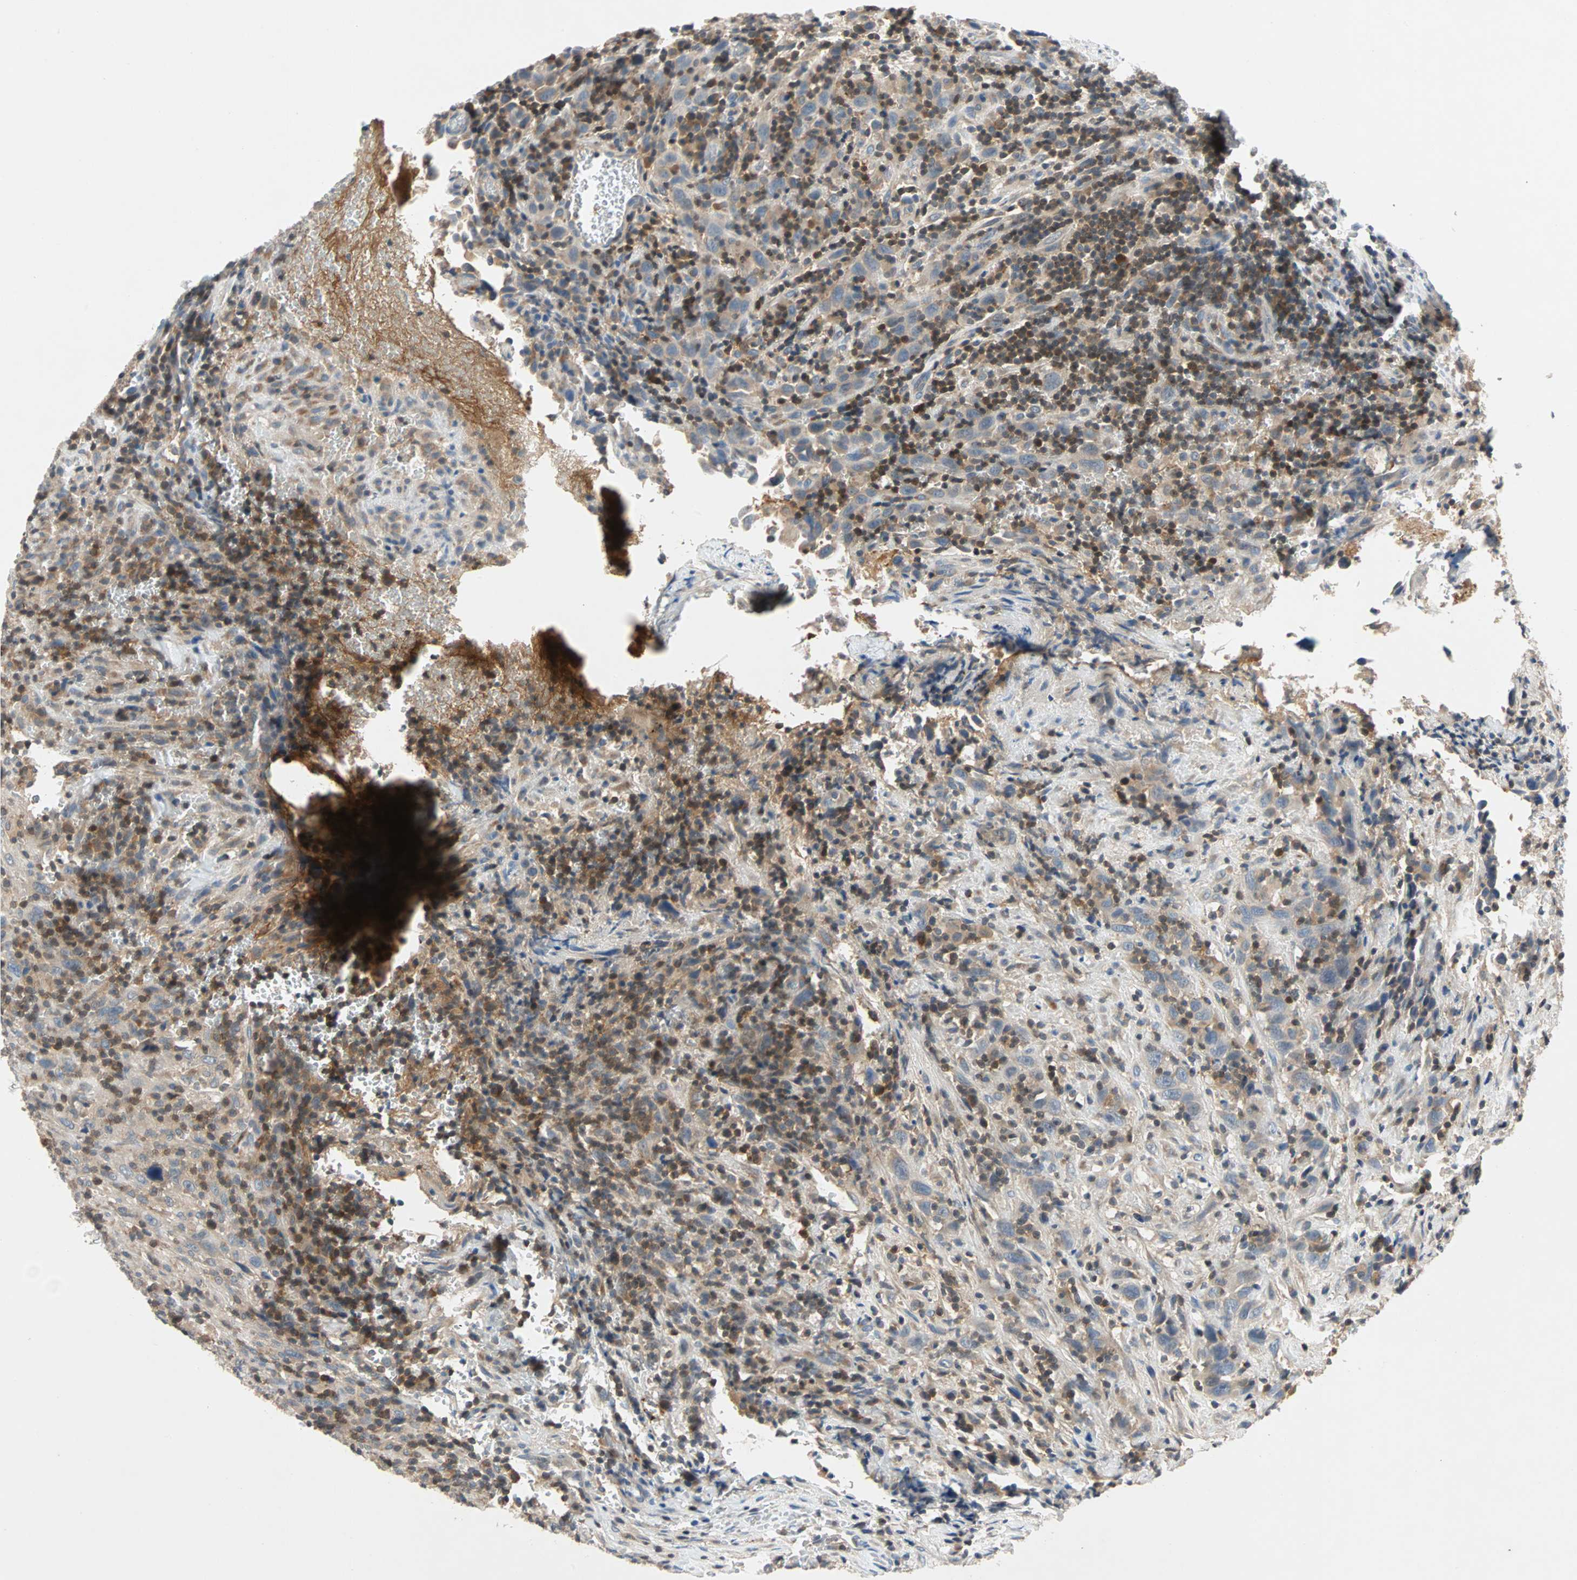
{"staining": {"intensity": "weak", "quantity": "<25%", "location": "cytoplasmic/membranous"}, "tissue": "urothelial cancer", "cell_type": "Tumor cells", "image_type": "cancer", "snomed": [{"axis": "morphology", "description": "Urothelial carcinoma, High grade"}, {"axis": "topography", "description": "Urinary bladder"}], "caption": "A high-resolution photomicrograph shows immunohistochemistry staining of high-grade urothelial carcinoma, which reveals no significant staining in tumor cells.", "gene": "MAP4K1", "patient": {"sex": "male", "age": 61}}